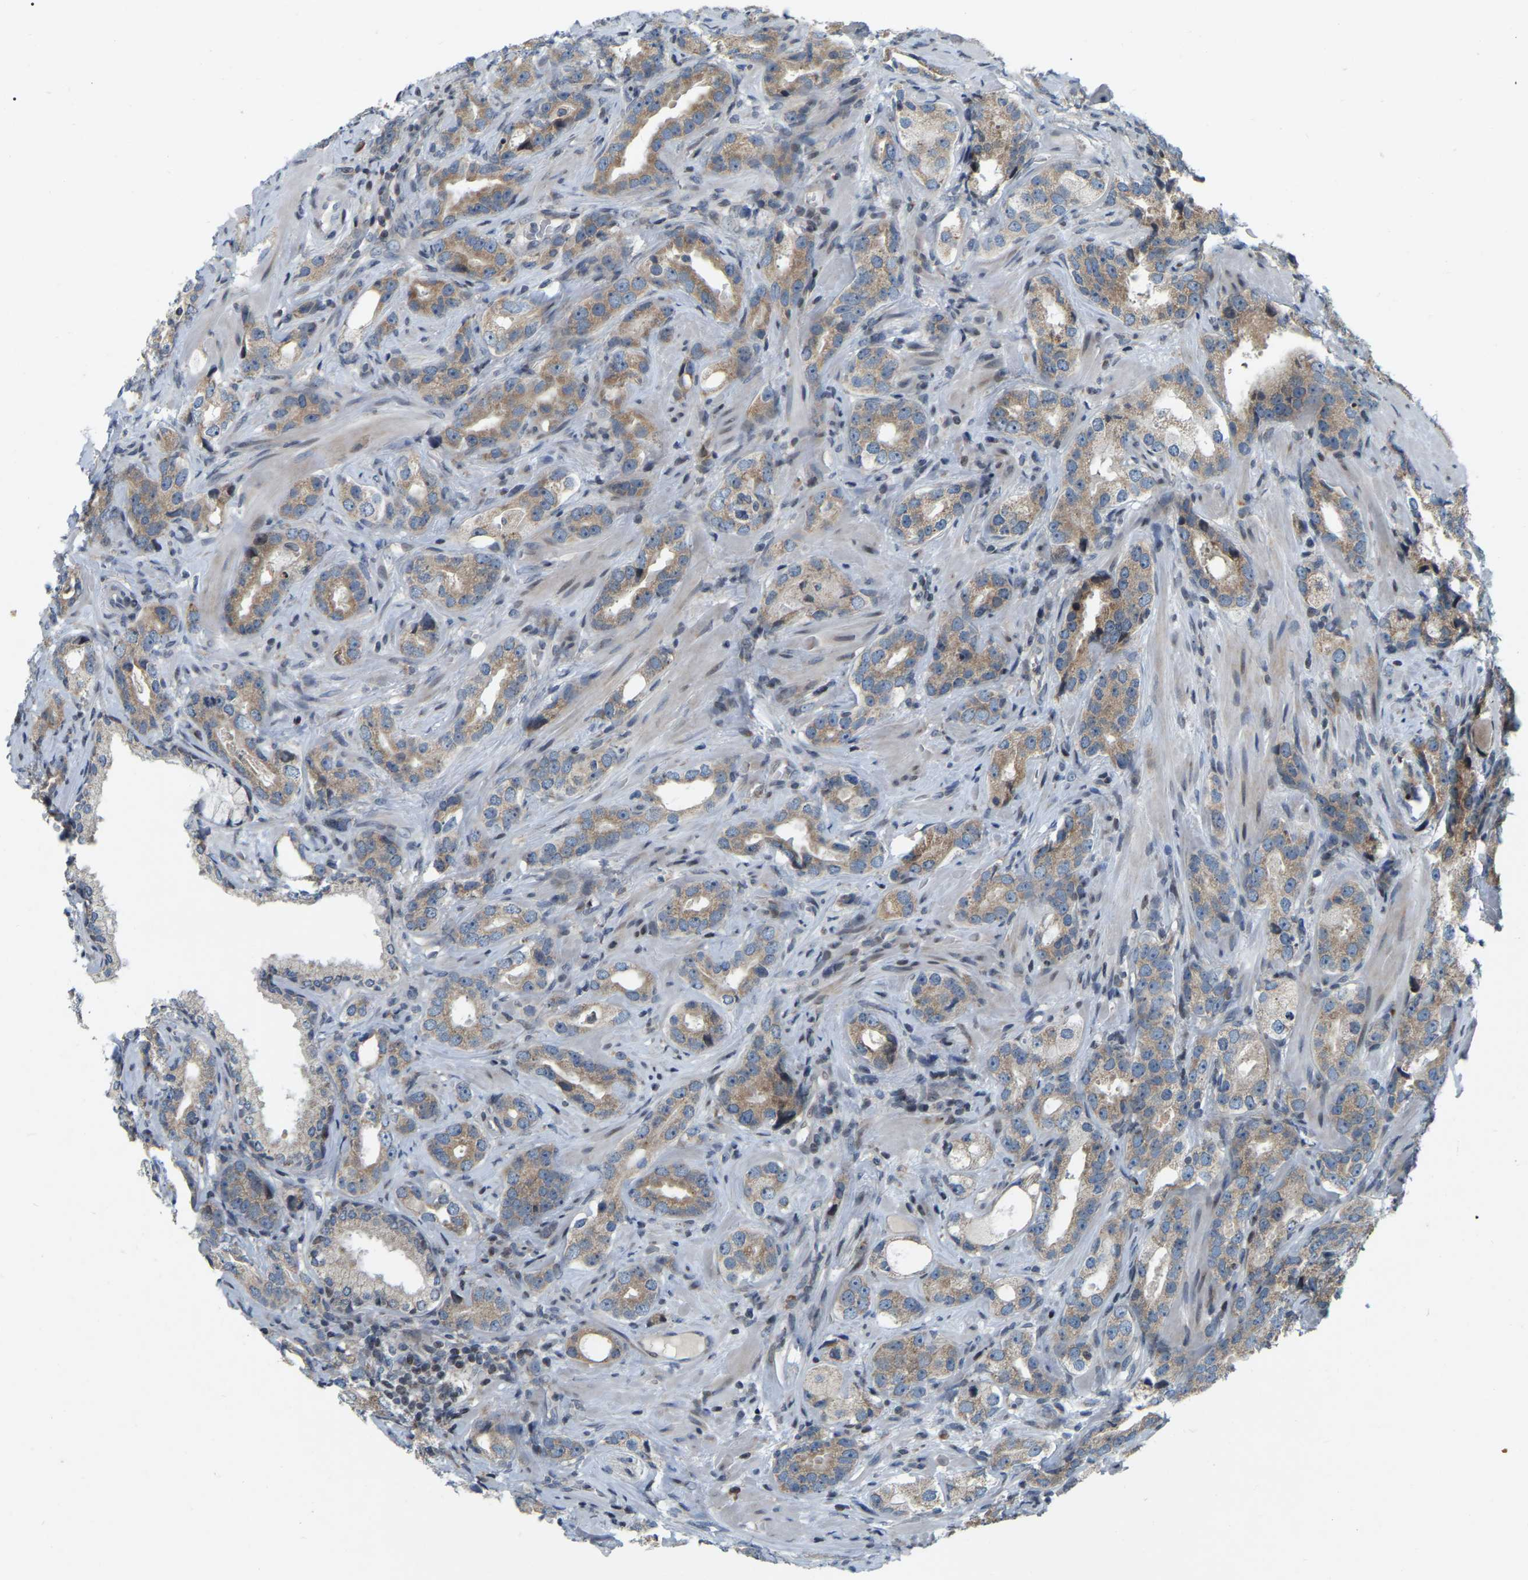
{"staining": {"intensity": "moderate", "quantity": ">75%", "location": "cytoplasmic/membranous"}, "tissue": "prostate cancer", "cell_type": "Tumor cells", "image_type": "cancer", "snomed": [{"axis": "morphology", "description": "Adenocarcinoma, High grade"}, {"axis": "topography", "description": "Prostate"}], "caption": "Protein staining reveals moderate cytoplasmic/membranous expression in approximately >75% of tumor cells in prostate cancer (high-grade adenocarcinoma).", "gene": "PARL", "patient": {"sex": "male", "age": 63}}